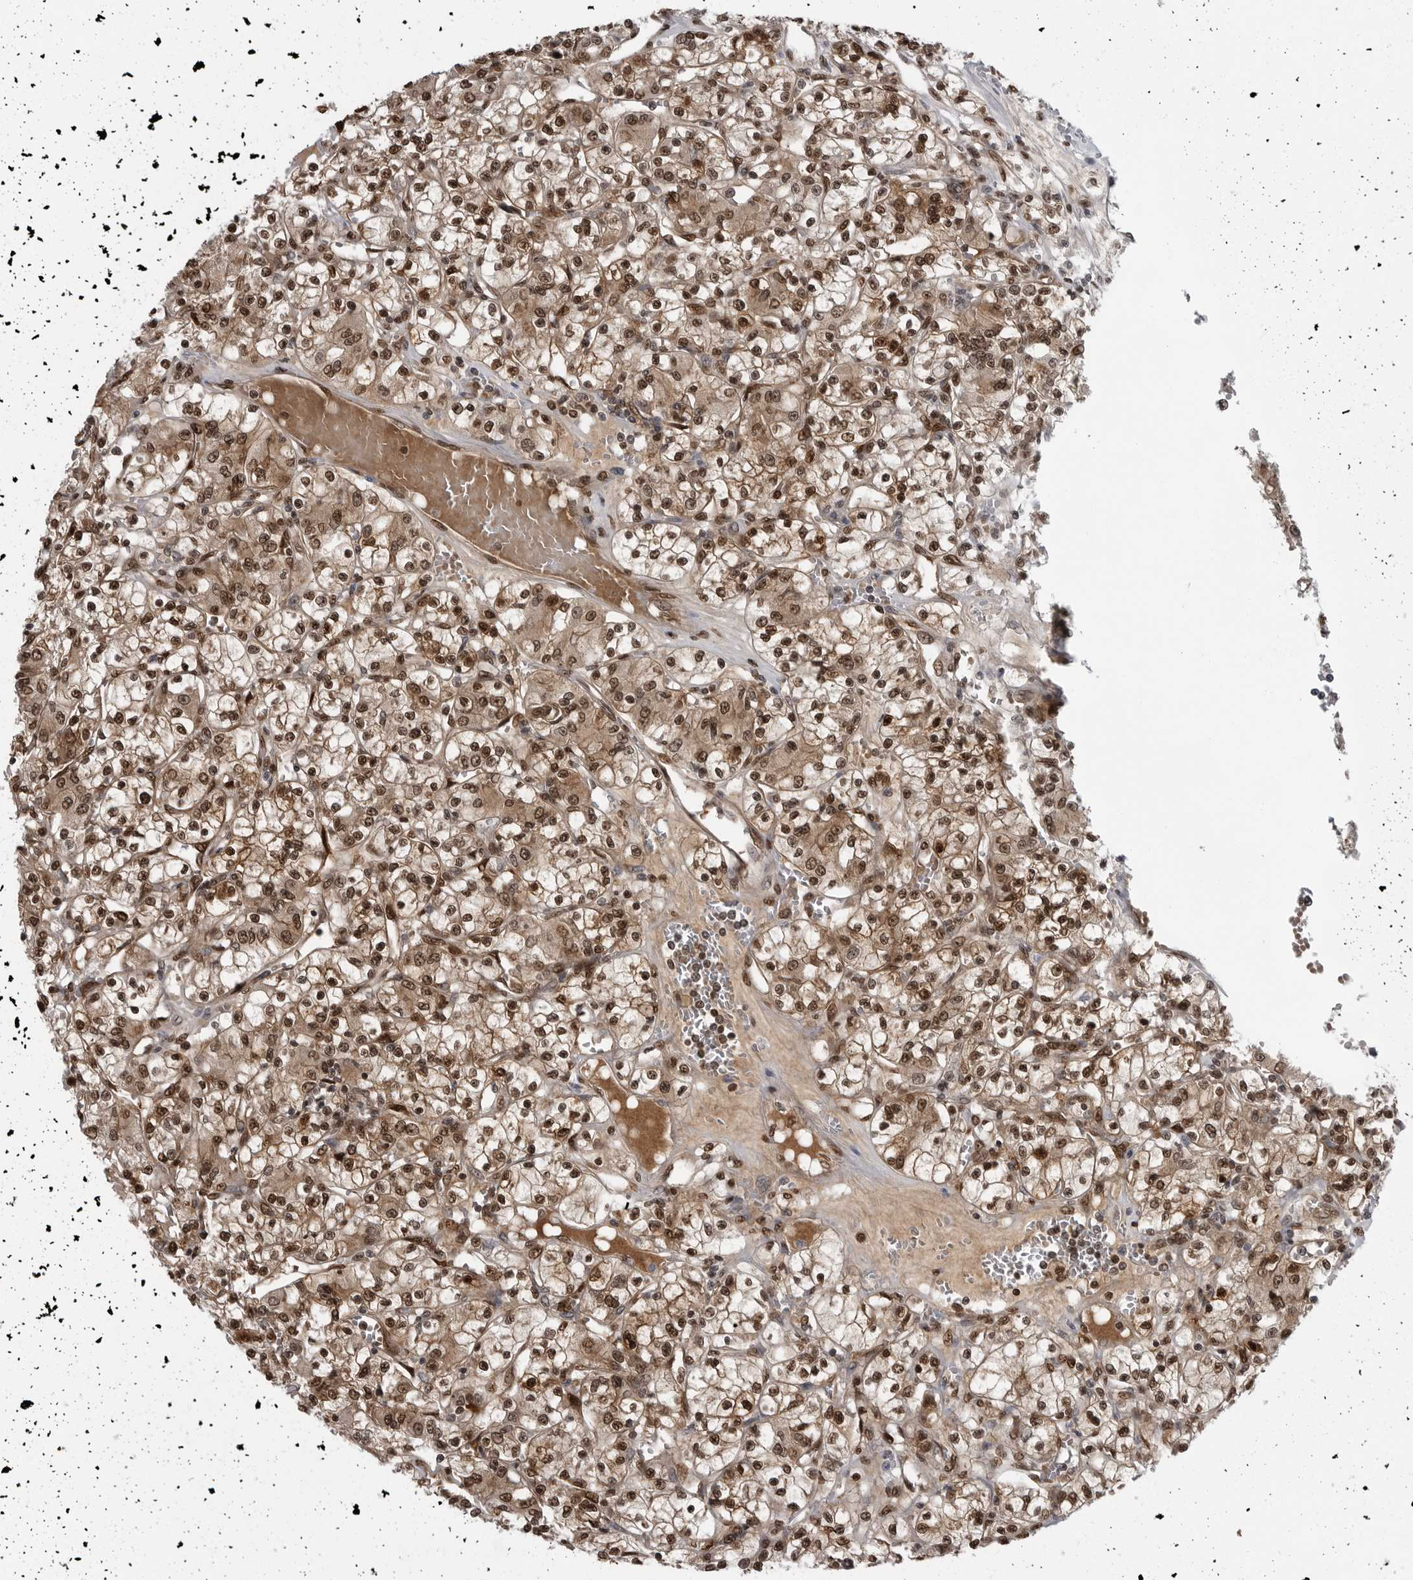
{"staining": {"intensity": "moderate", "quantity": ">75%", "location": "cytoplasmic/membranous,nuclear"}, "tissue": "renal cancer", "cell_type": "Tumor cells", "image_type": "cancer", "snomed": [{"axis": "morphology", "description": "Adenocarcinoma, NOS"}, {"axis": "topography", "description": "Kidney"}], "caption": "Immunohistochemical staining of human renal adenocarcinoma exhibits medium levels of moderate cytoplasmic/membranous and nuclear protein positivity in approximately >75% of tumor cells. (IHC, brightfield microscopy, high magnification).", "gene": "SMAD2", "patient": {"sex": "female", "age": 59}}